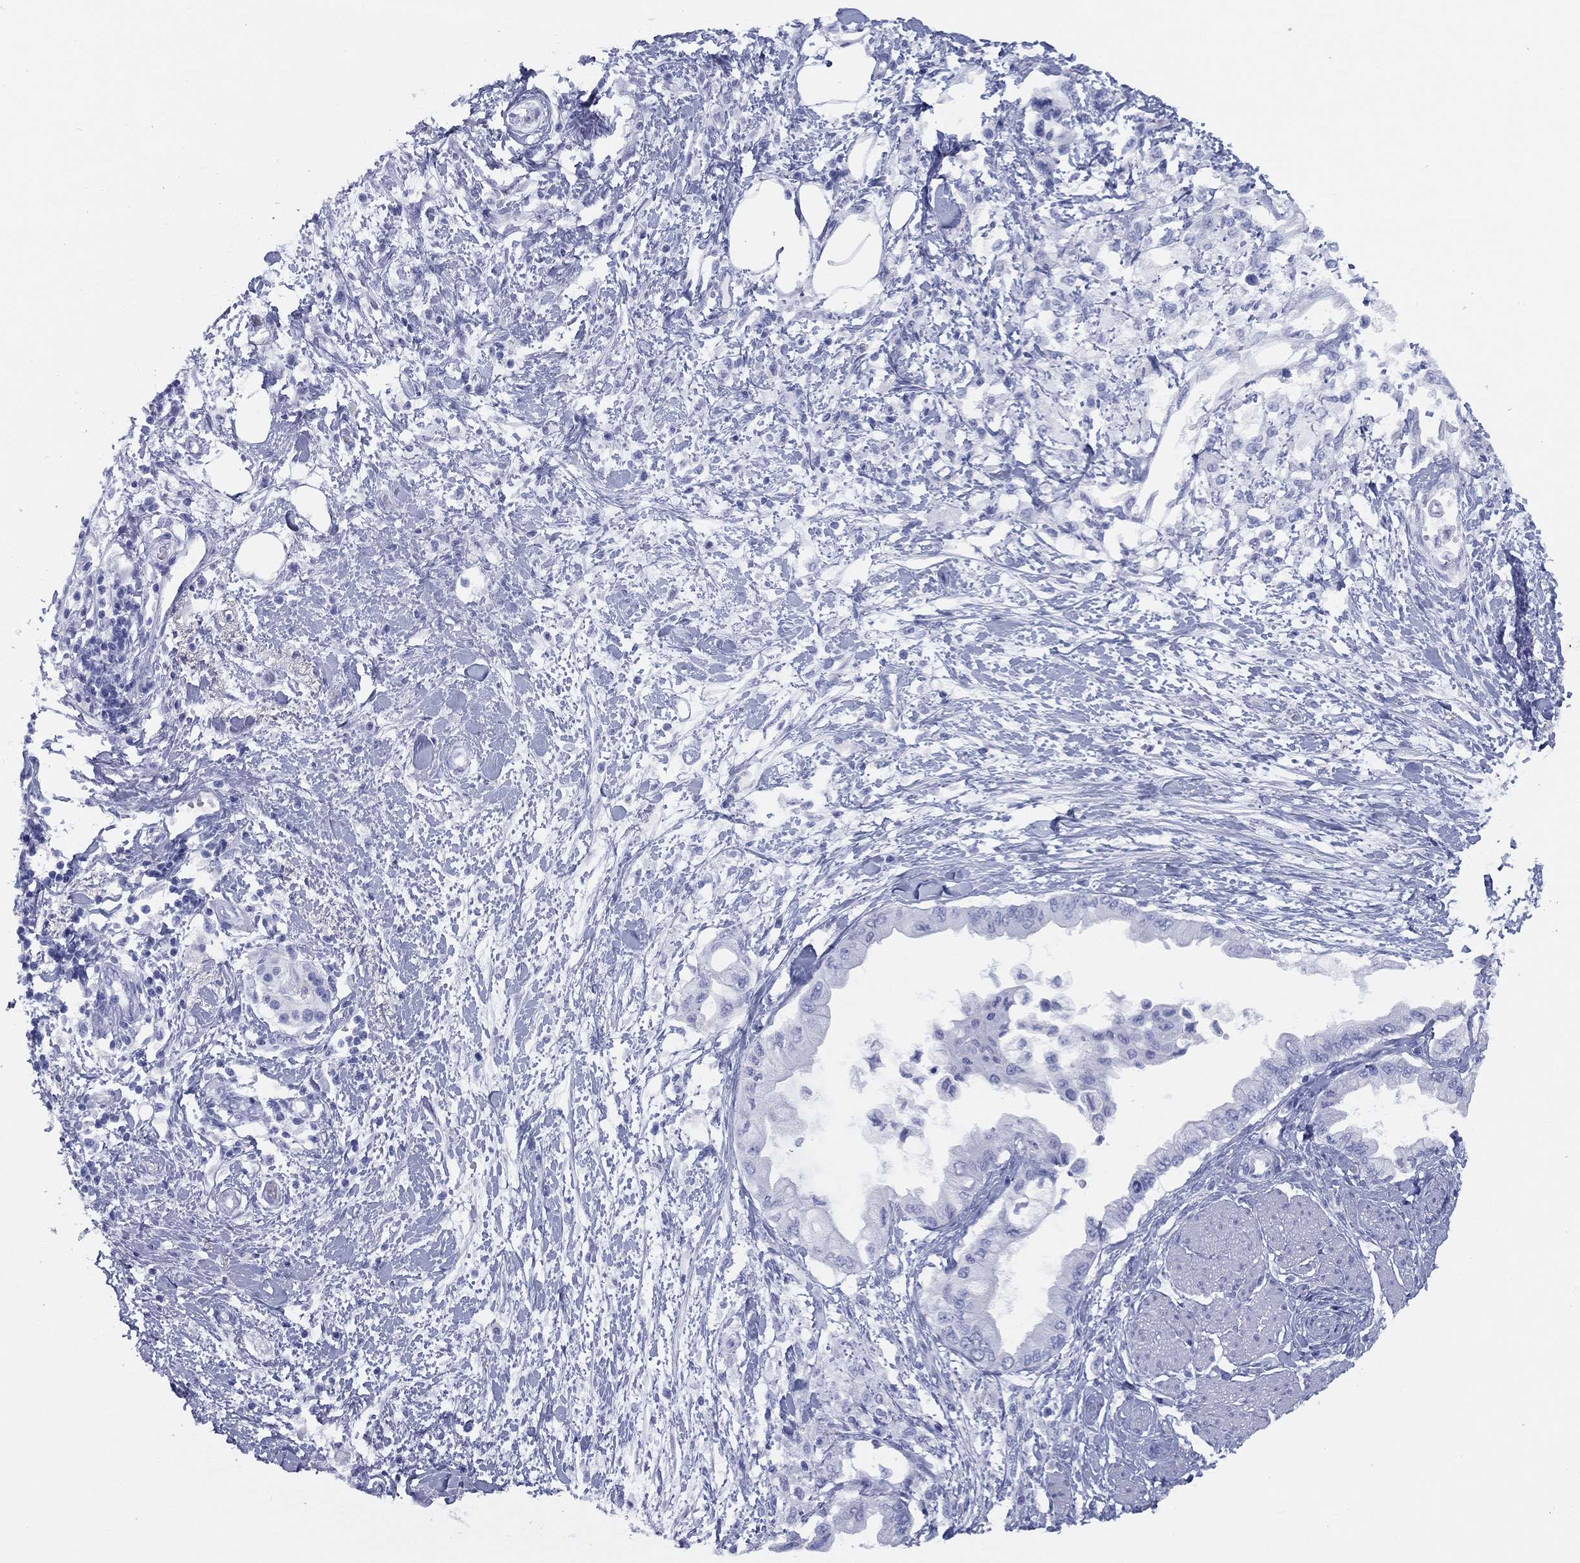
{"staining": {"intensity": "negative", "quantity": "none", "location": "none"}, "tissue": "pancreatic cancer", "cell_type": "Tumor cells", "image_type": "cancer", "snomed": [{"axis": "morphology", "description": "Normal tissue, NOS"}, {"axis": "morphology", "description": "Adenocarcinoma, NOS"}, {"axis": "topography", "description": "Pancreas"}, {"axis": "topography", "description": "Duodenum"}], "caption": "Tumor cells are negative for brown protein staining in pancreatic cancer.", "gene": "TMEM252", "patient": {"sex": "female", "age": 60}}